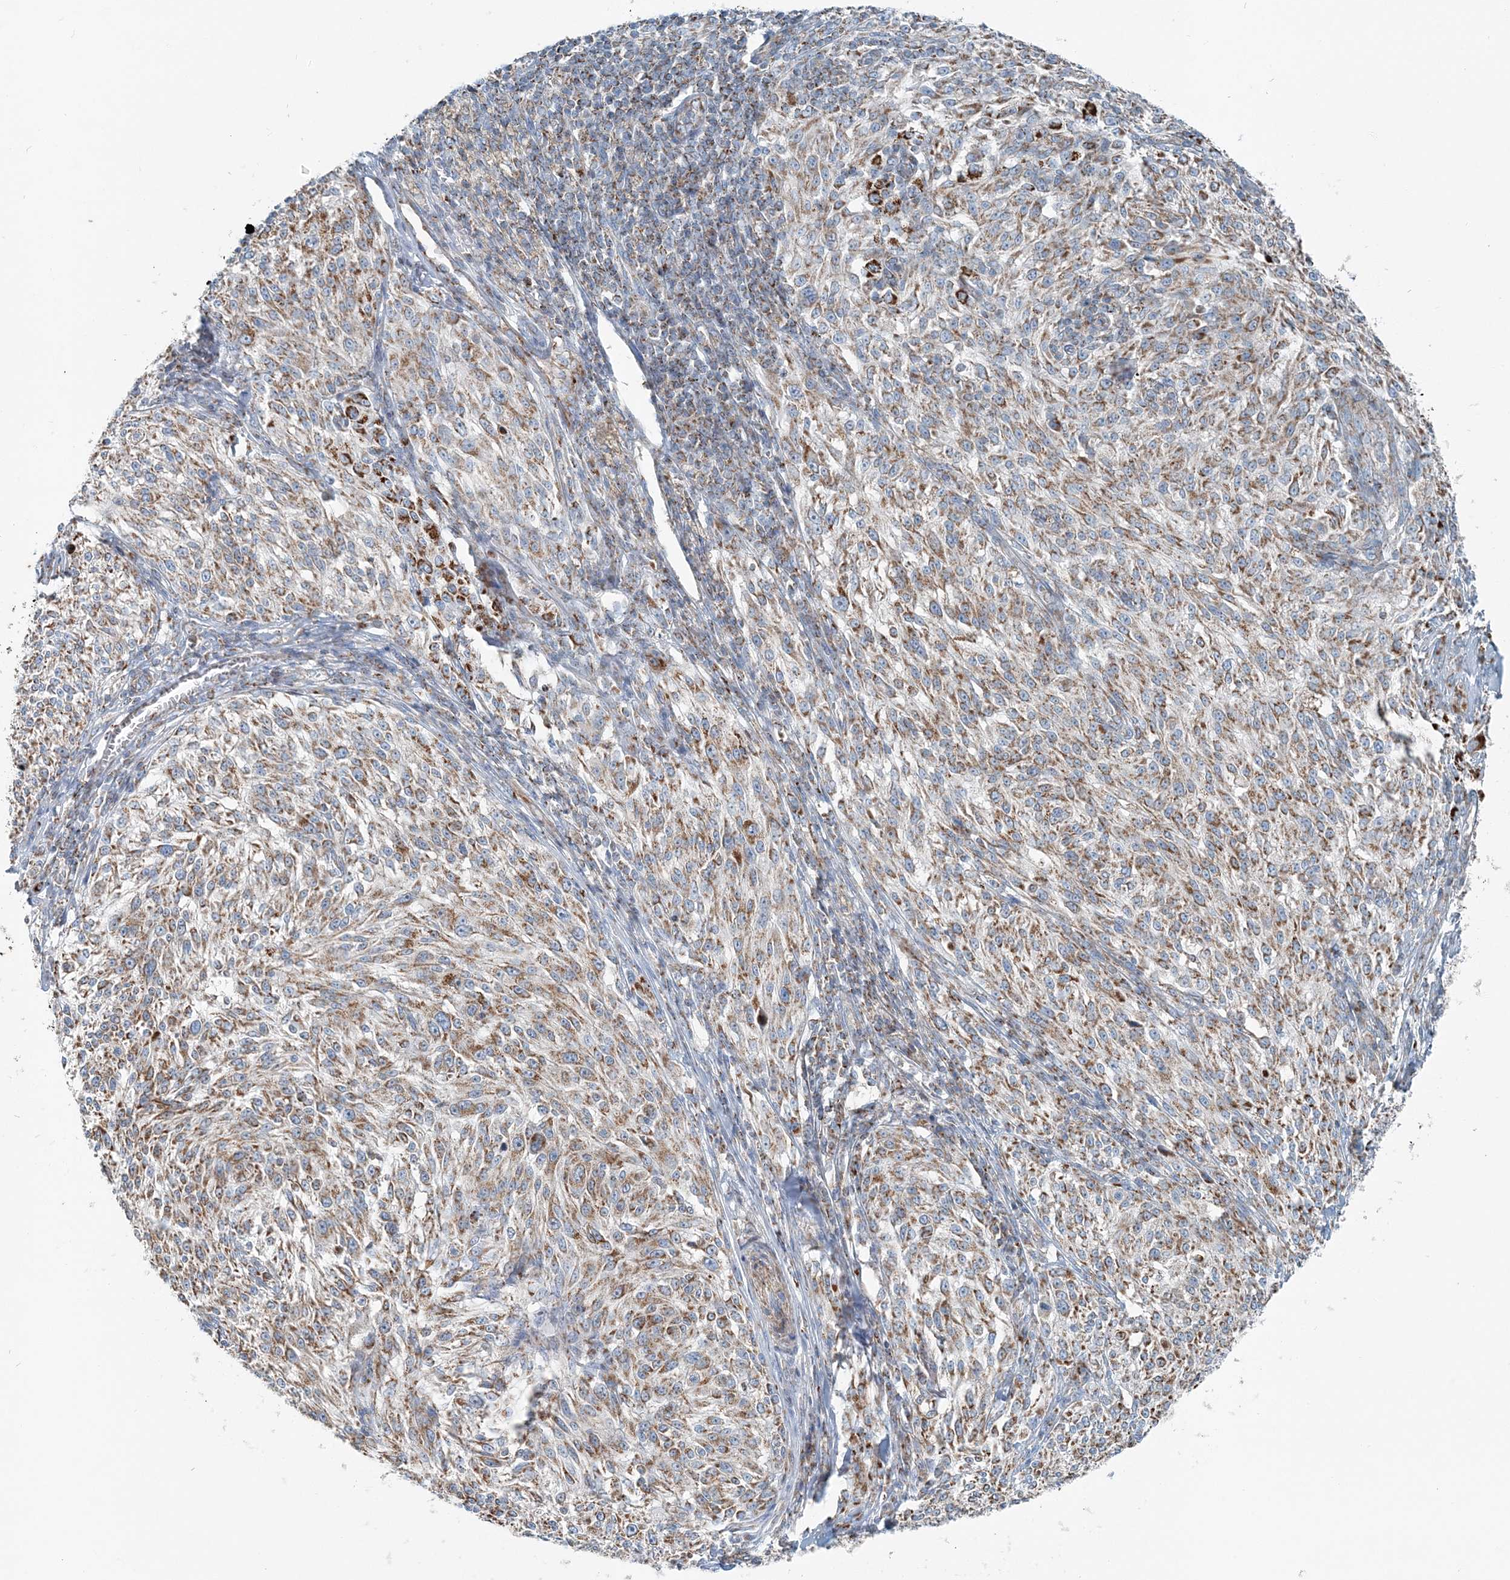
{"staining": {"intensity": "strong", "quantity": ">75%", "location": "cytoplasmic/membranous"}, "tissue": "melanoma", "cell_type": "Tumor cells", "image_type": "cancer", "snomed": [{"axis": "morphology", "description": "Malignant melanoma, NOS"}, {"axis": "topography", "description": "Skin of trunk"}], "caption": "About >75% of tumor cells in malignant melanoma display strong cytoplasmic/membranous protein staining as visualized by brown immunohistochemical staining.", "gene": "INTU", "patient": {"sex": "male", "age": 71}}